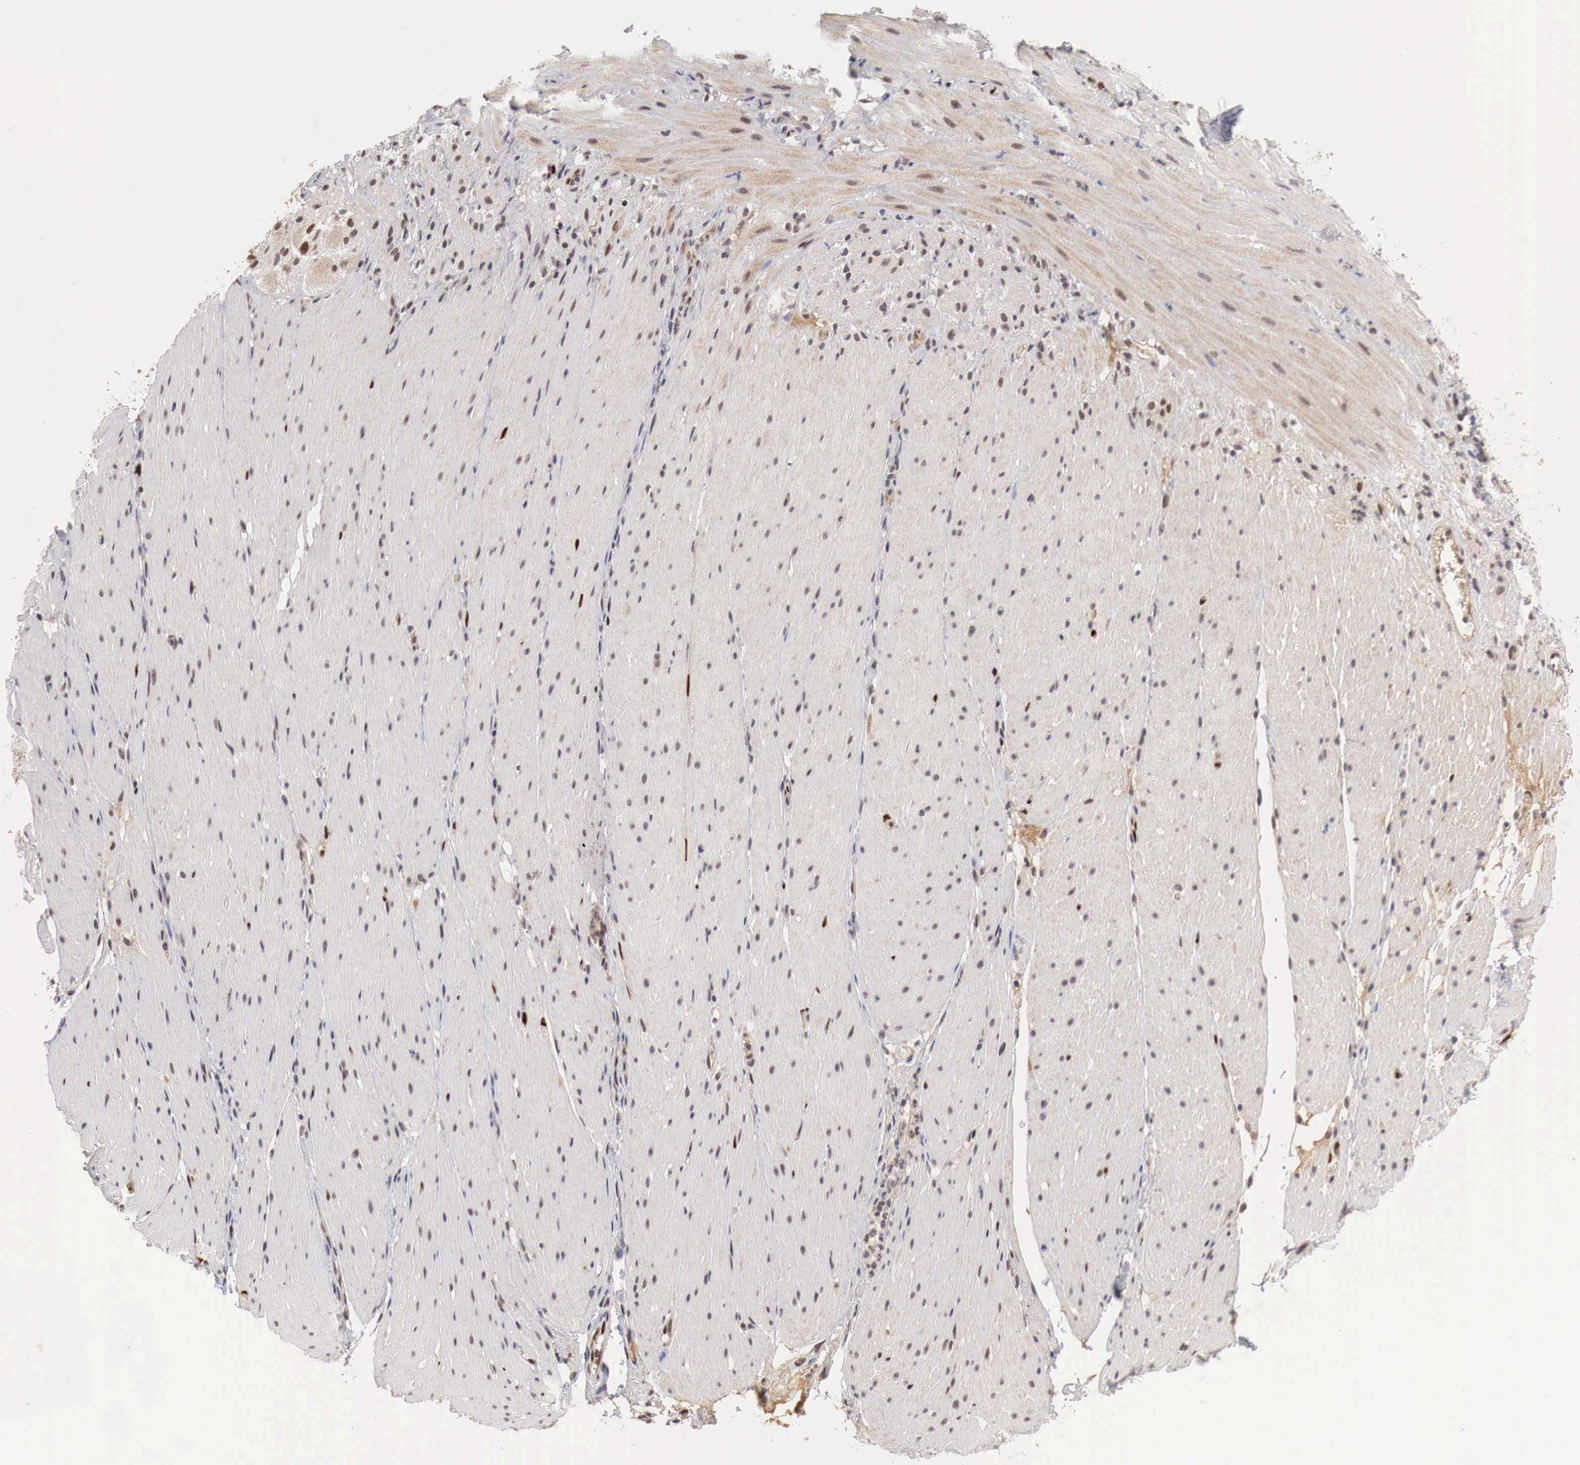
{"staining": {"intensity": "negative", "quantity": "none", "location": "none"}, "tissue": "smooth muscle", "cell_type": "Smooth muscle cells", "image_type": "normal", "snomed": [{"axis": "morphology", "description": "Normal tissue, NOS"}, {"axis": "topography", "description": "Duodenum"}], "caption": "Immunohistochemical staining of benign human smooth muscle shows no significant staining in smooth muscle cells. (IHC, brightfield microscopy, high magnification).", "gene": "DACH2", "patient": {"sex": "male", "age": 63}}